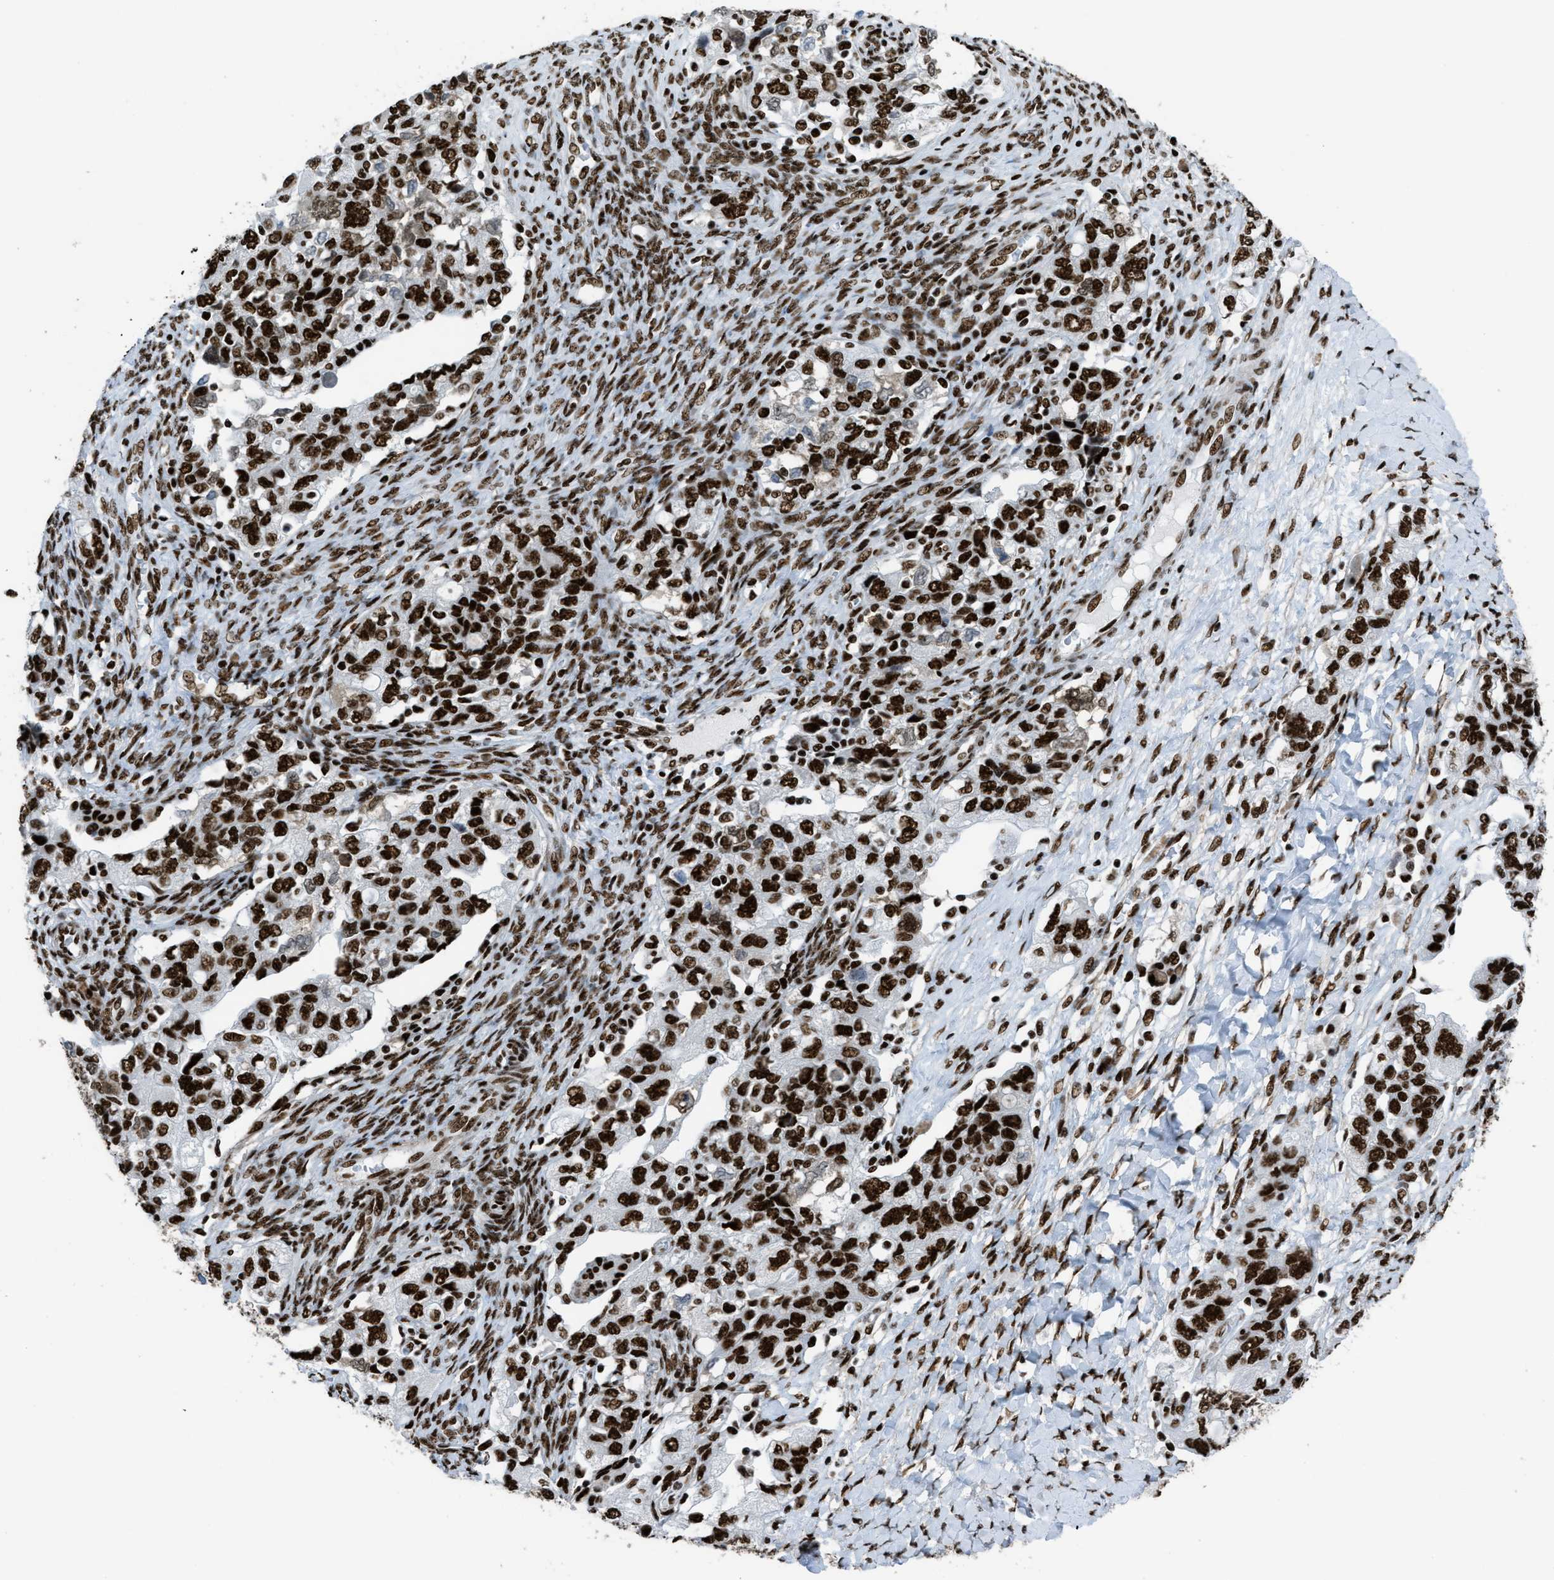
{"staining": {"intensity": "strong", "quantity": ">75%", "location": "nuclear"}, "tissue": "ovarian cancer", "cell_type": "Tumor cells", "image_type": "cancer", "snomed": [{"axis": "morphology", "description": "Carcinoma, NOS"}, {"axis": "morphology", "description": "Cystadenocarcinoma, serous, NOS"}, {"axis": "topography", "description": "Ovary"}], "caption": "This is an image of immunohistochemistry (IHC) staining of ovarian carcinoma, which shows strong staining in the nuclear of tumor cells.", "gene": "ZNF207", "patient": {"sex": "female", "age": 69}}